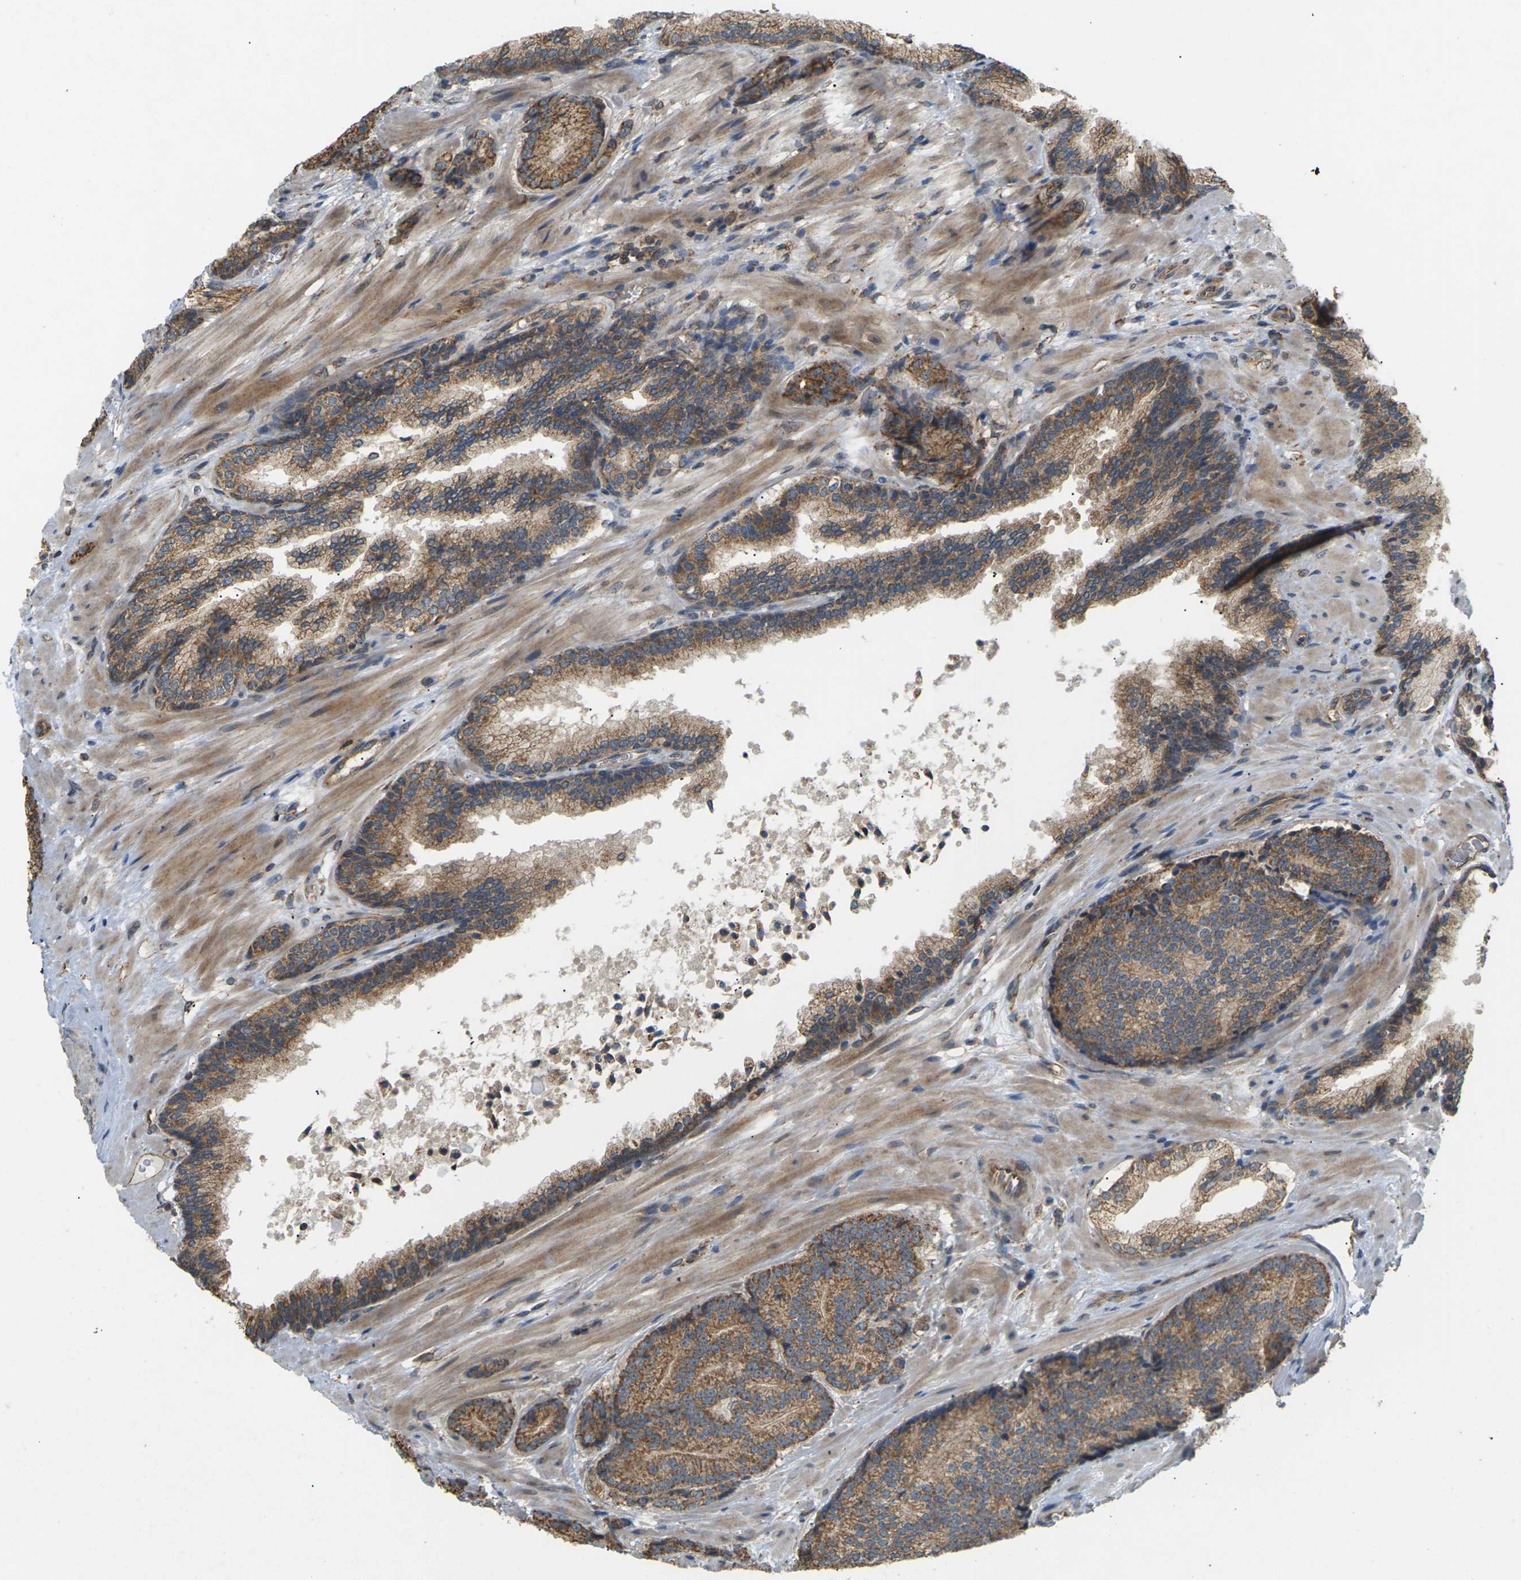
{"staining": {"intensity": "moderate", "quantity": ">75%", "location": "cytoplasmic/membranous"}, "tissue": "prostate cancer", "cell_type": "Tumor cells", "image_type": "cancer", "snomed": [{"axis": "morphology", "description": "Adenocarcinoma, High grade"}, {"axis": "topography", "description": "Prostate"}], "caption": "Immunohistochemical staining of prostate high-grade adenocarcinoma exhibits medium levels of moderate cytoplasmic/membranous positivity in approximately >75% of tumor cells. The protein is stained brown, and the nuclei are stained in blue (DAB IHC with brightfield microscopy, high magnification).", "gene": "KSR1", "patient": {"sex": "male", "age": 61}}